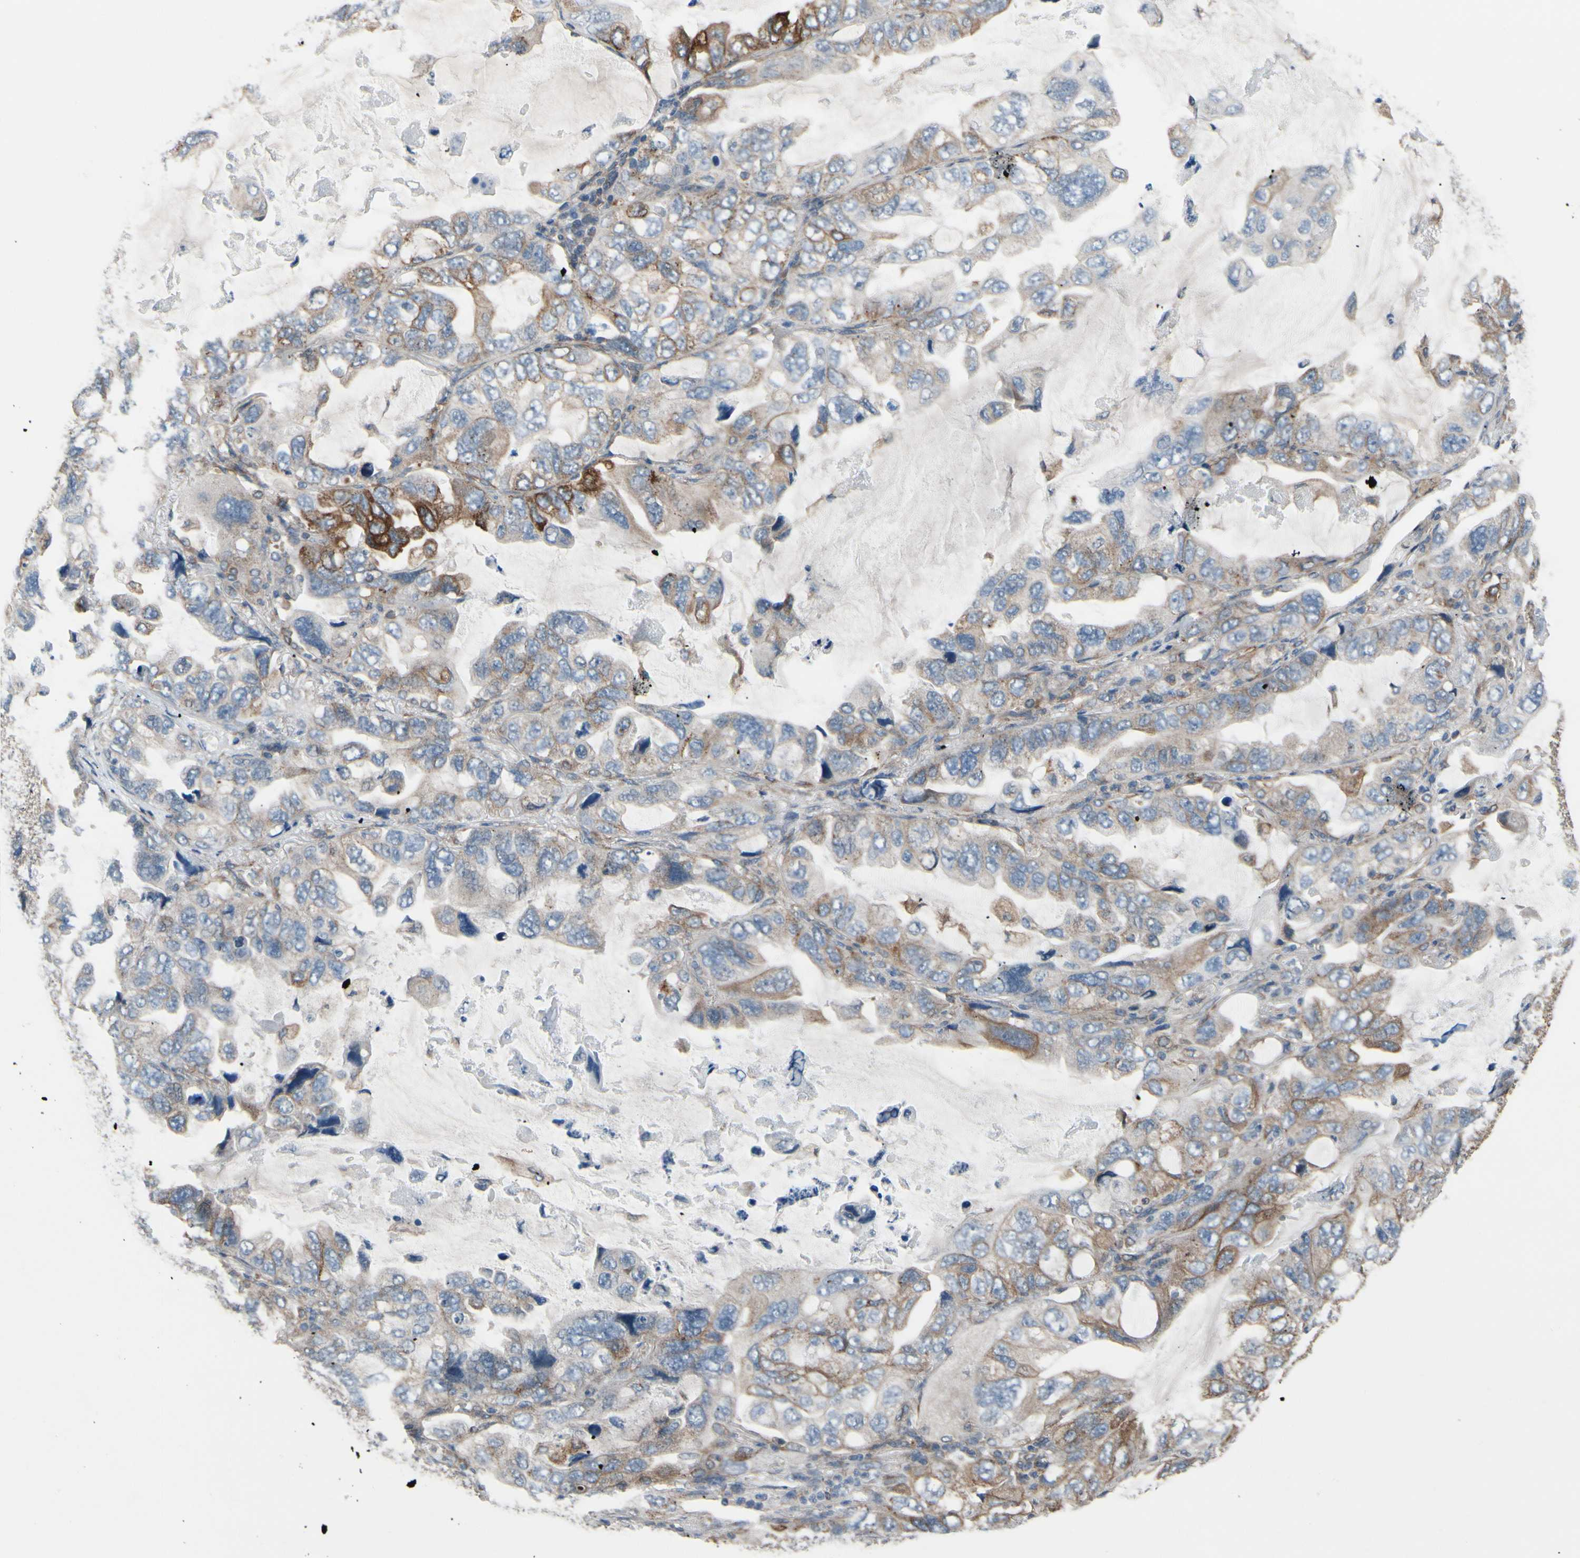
{"staining": {"intensity": "weak", "quantity": "25%-75%", "location": "cytoplasmic/membranous"}, "tissue": "lung cancer", "cell_type": "Tumor cells", "image_type": "cancer", "snomed": [{"axis": "morphology", "description": "Squamous cell carcinoma, NOS"}, {"axis": "topography", "description": "Lung"}], "caption": "Immunohistochemistry (IHC) of lung cancer demonstrates low levels of weak cytoplasmic/membranous positivity in about 25%-75% of tumor cells.", "gene": "CLCC1", "patient": {"sex": "female", "age": 73}}